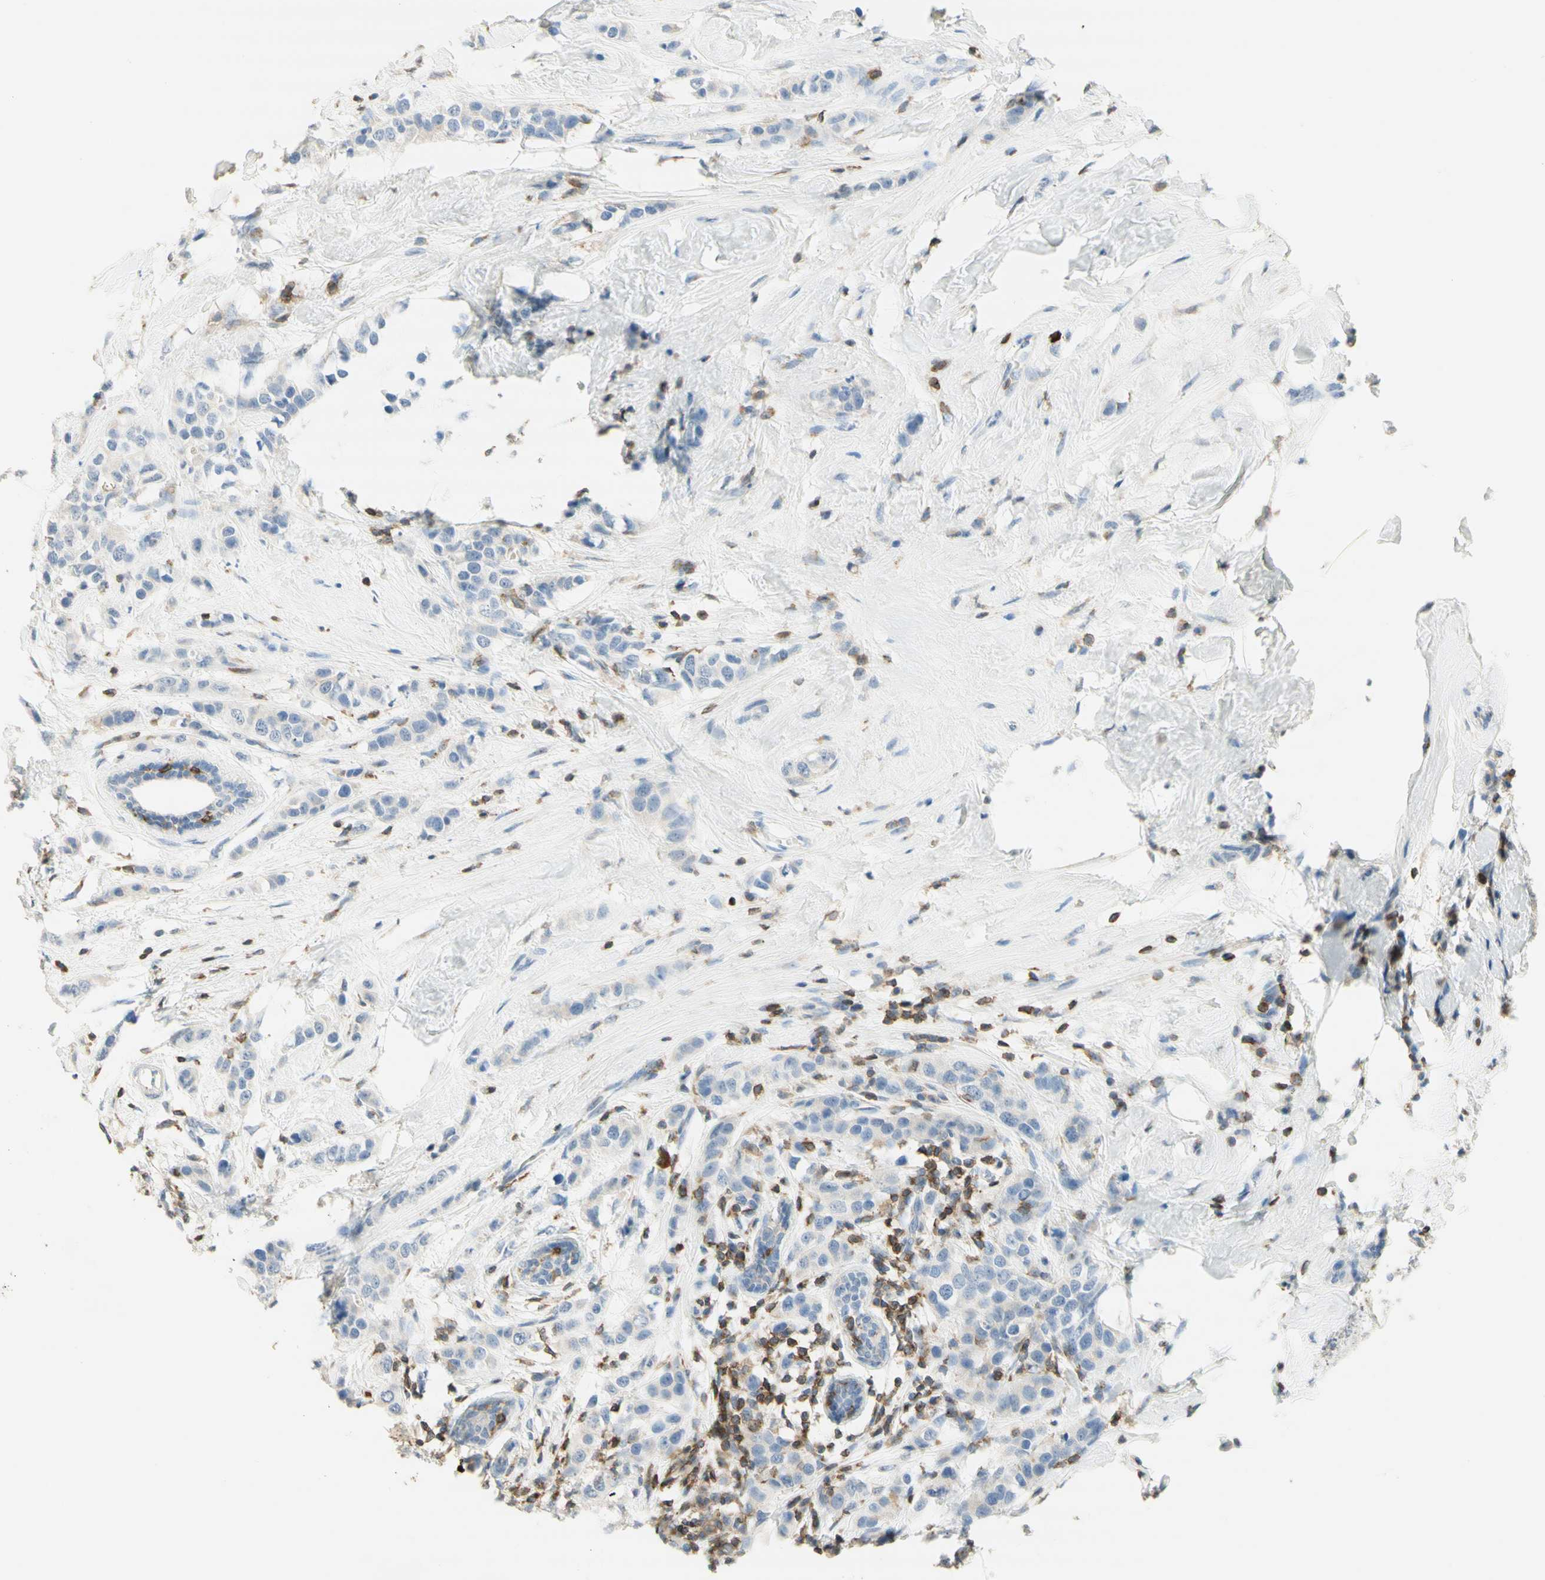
{"staining": {"intensity": "negative", "quantity": "none", "location": "none"}, "tissue": "breast cancer", "cell_type": "Tumor cells", "image_type": "cancer", "snomed": [{"axis": "morphology", "description": "Normal tissue, NOS"}, {"axis": "morphology", "description": "Duct carcinoma"}, {"axis": "topography", "description": "Breast"}], "caption": "This is a photomicrograph of immunohistochemistry staining of breast invasive ductal carcinoma, which shows no expression in tumor cells. (DAB IHC, high magnification).", "gene": "SPINK6", "patient": {"sex": "female", "age": 50}}